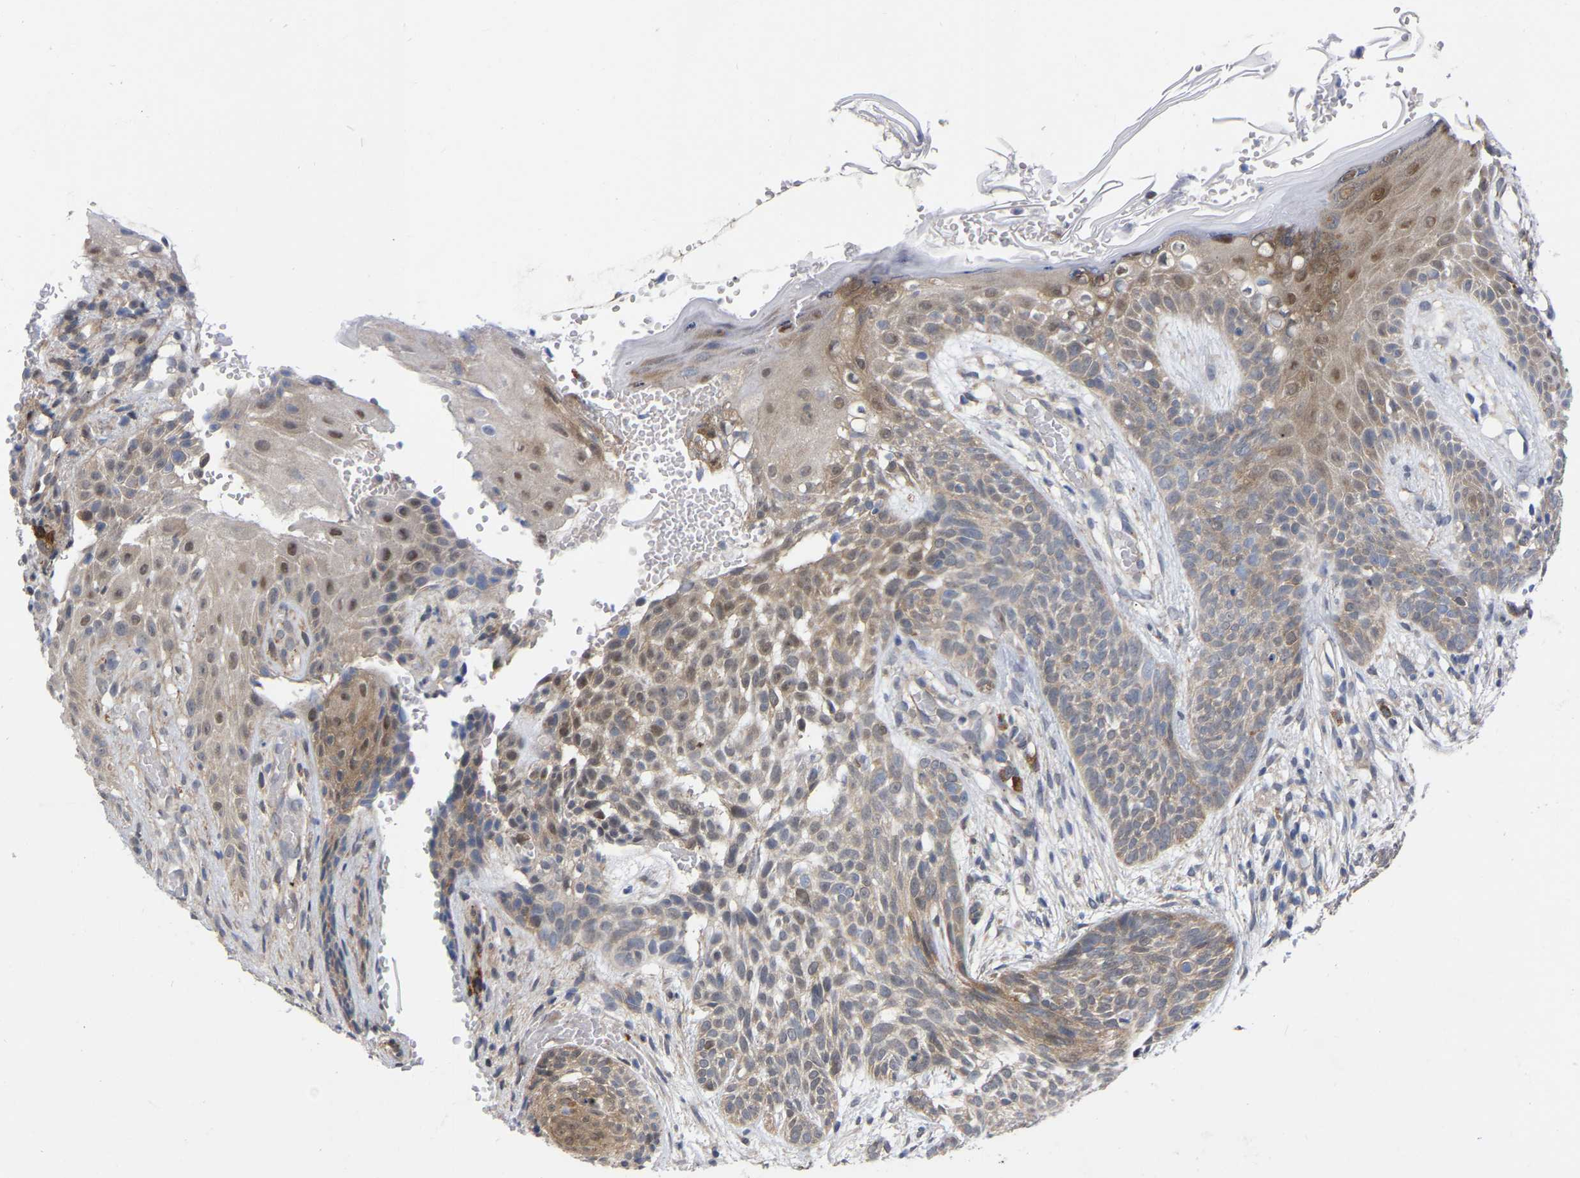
{"staining": {"intensity": "weak", "quantity": ">75%", "location": "cytoplasmic/membranous,nuclear"}, "tissue": "skin cancer", "cell_type": "Tumor cells", "image_type": "cancer", "snomed": [{"axis": "morphology", "description": "Basal cell carcinoma"}, {"axis": "topography", "description": "Skin"}], "caption": "A high-resolution micrograph shows immunohistochemistry staining of skin basal cell carcinoma, which exhibits weak cytoplasmic/membranous and nuclear positivity in approximately >75% of tumor cells.", "gene": "UBE4B", "patient": {"sex": "female", "age": 59}}